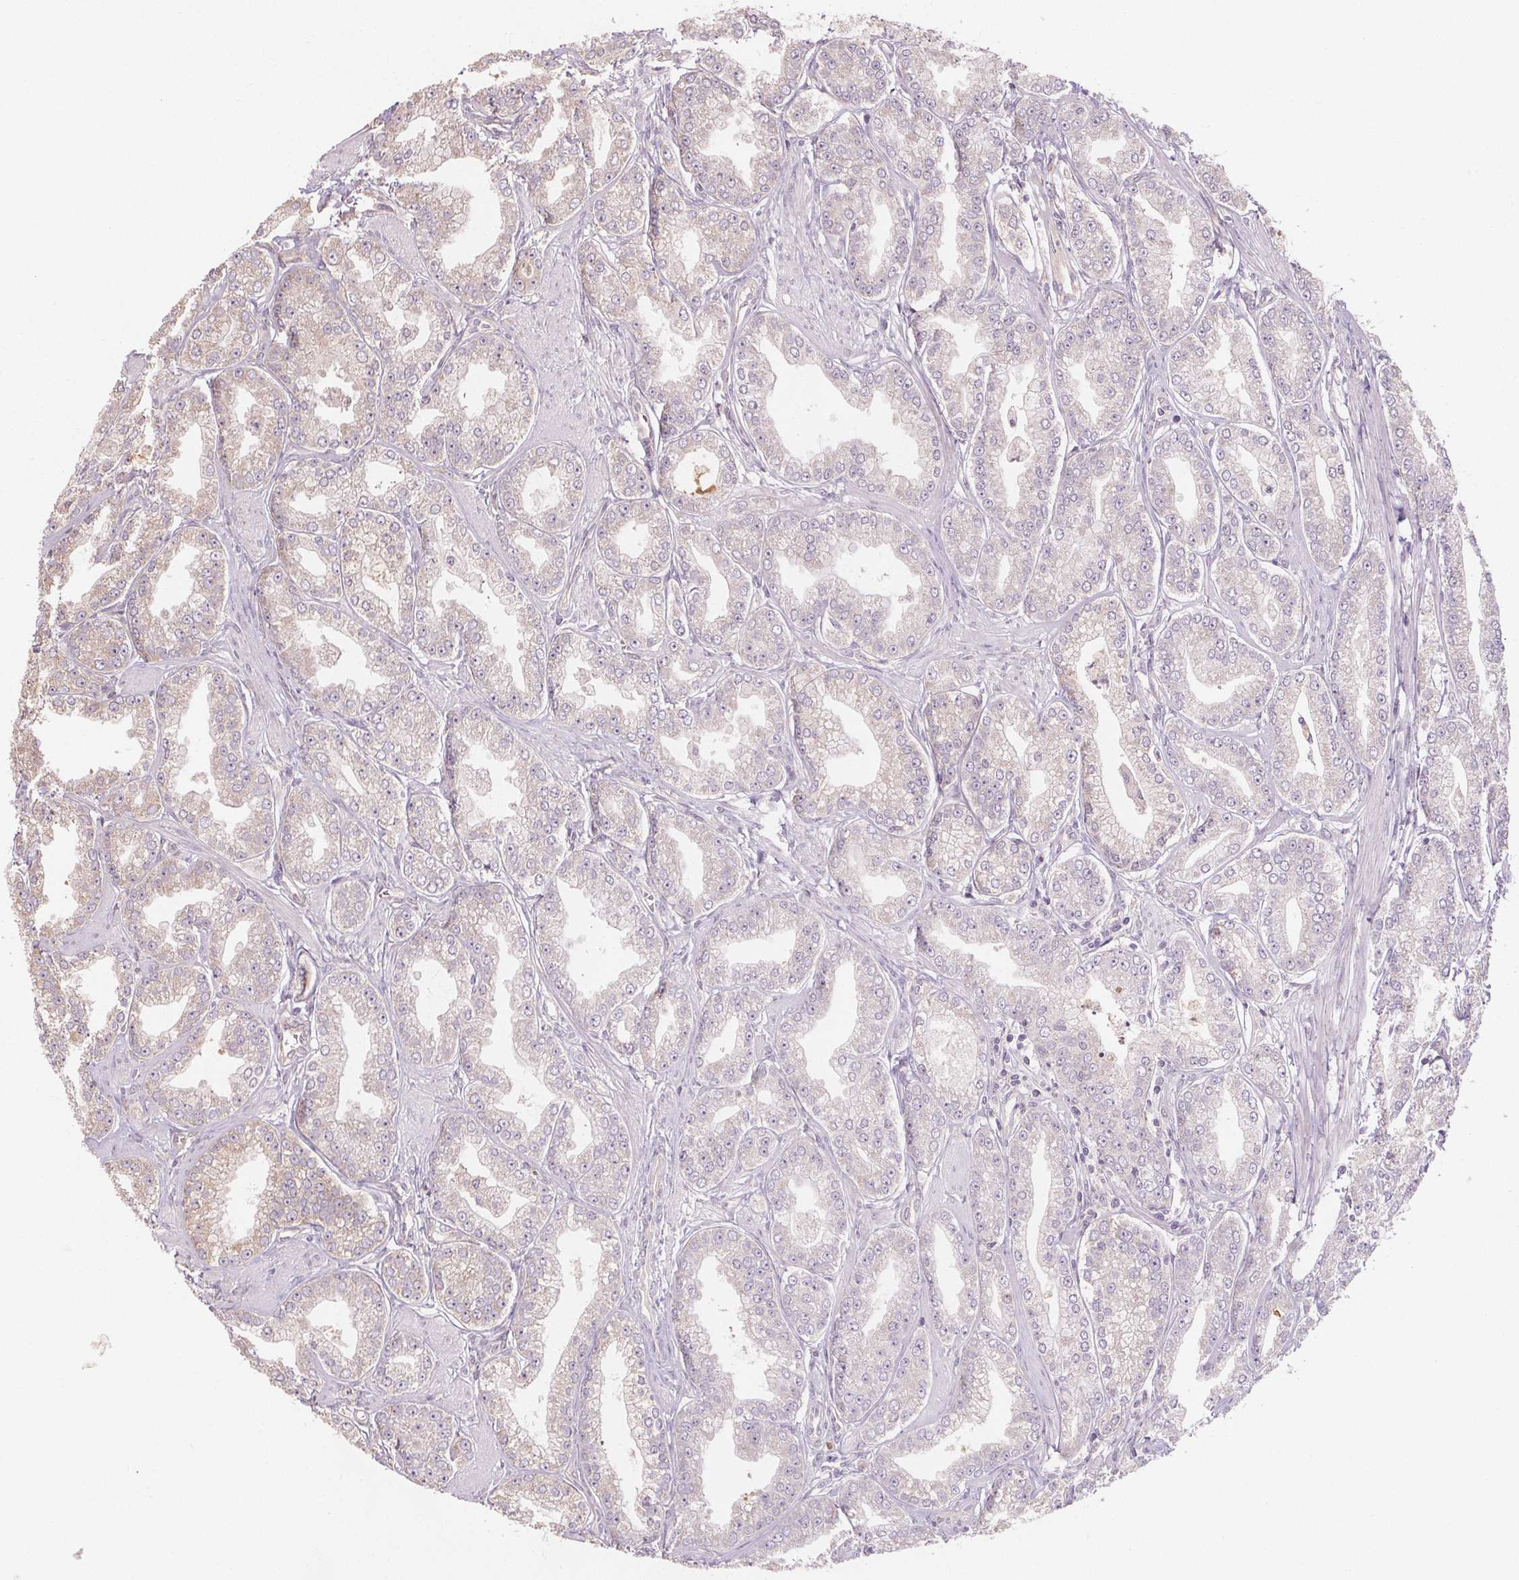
{"staining": {"intensity": "negative", "quantity": "none", "location": "none"}, "tissue": "prostate cancer", "cell_type": "Tumor cells", "image_type": "cancer", "snomed": [{"axis": "morphology", "description": "Adenocarcinoma, NOS"}, {"axis": "topography", "description": "Prostate"}], "caption": "Tumor cells are negative for brown protein staining in prostate adenocarcinoma.", "gene": "TMEM80", "patient": {"sex": "male", "age": 71}}